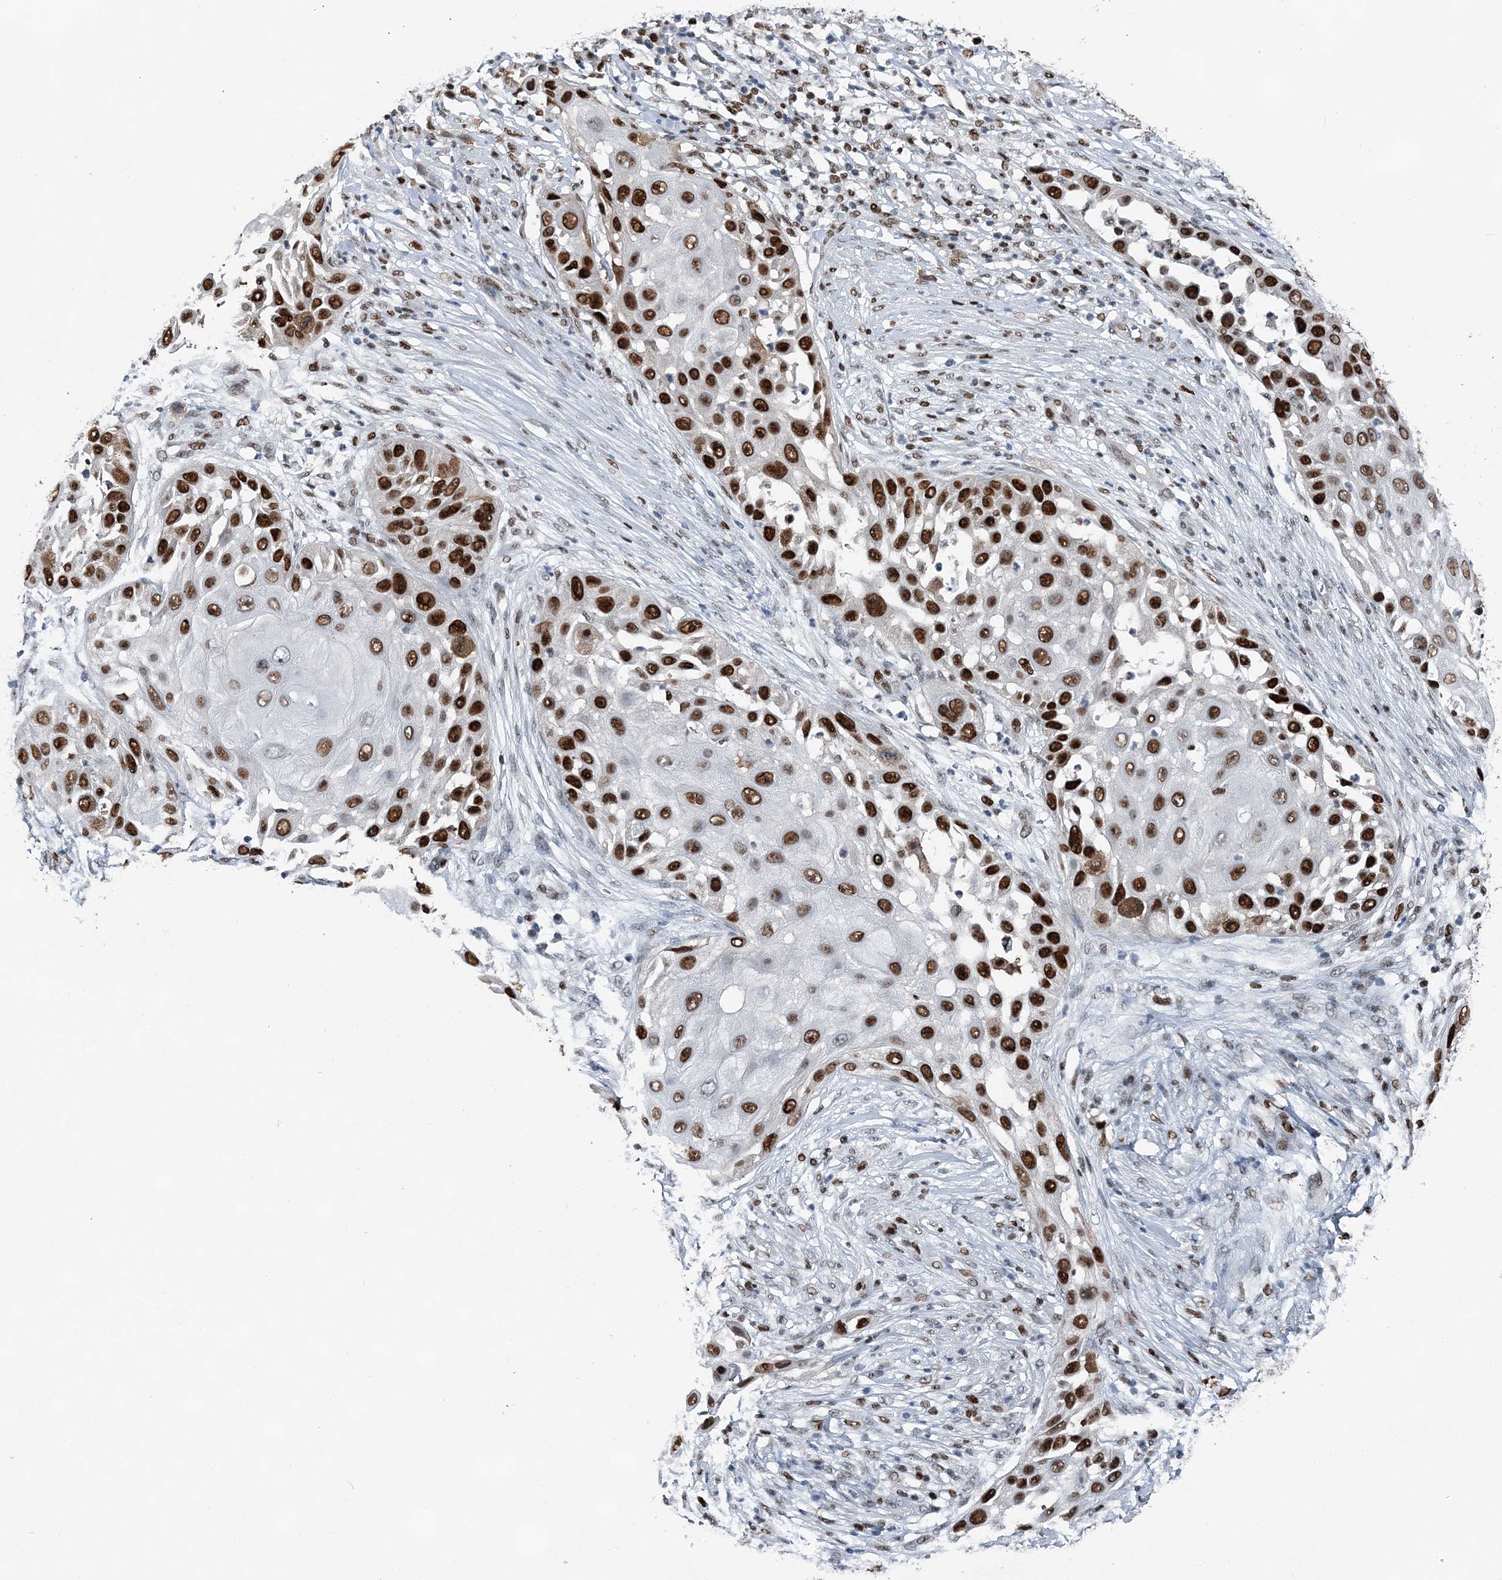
{"staining": {"intensity": "strong", "quantity": ">75%", "location": "nuclear"}, "tissue": "skin cancer", "cell_type": "Tumor cells", "image_type": "cancer", "snomed": [{"axis": "morphology", "description": "Squamous cell carcinoma, NOS"}, {"axis": "topography", "description": "Skin"}], "caption": "Strong nuclear positivity for a protein is present in approximately >75% of tumor cells of skin cancer (squamous cell carcinoma) using immunohistochemistry.", "gene": "HAT1", "patient": {"sex": "female", "age": 44}}